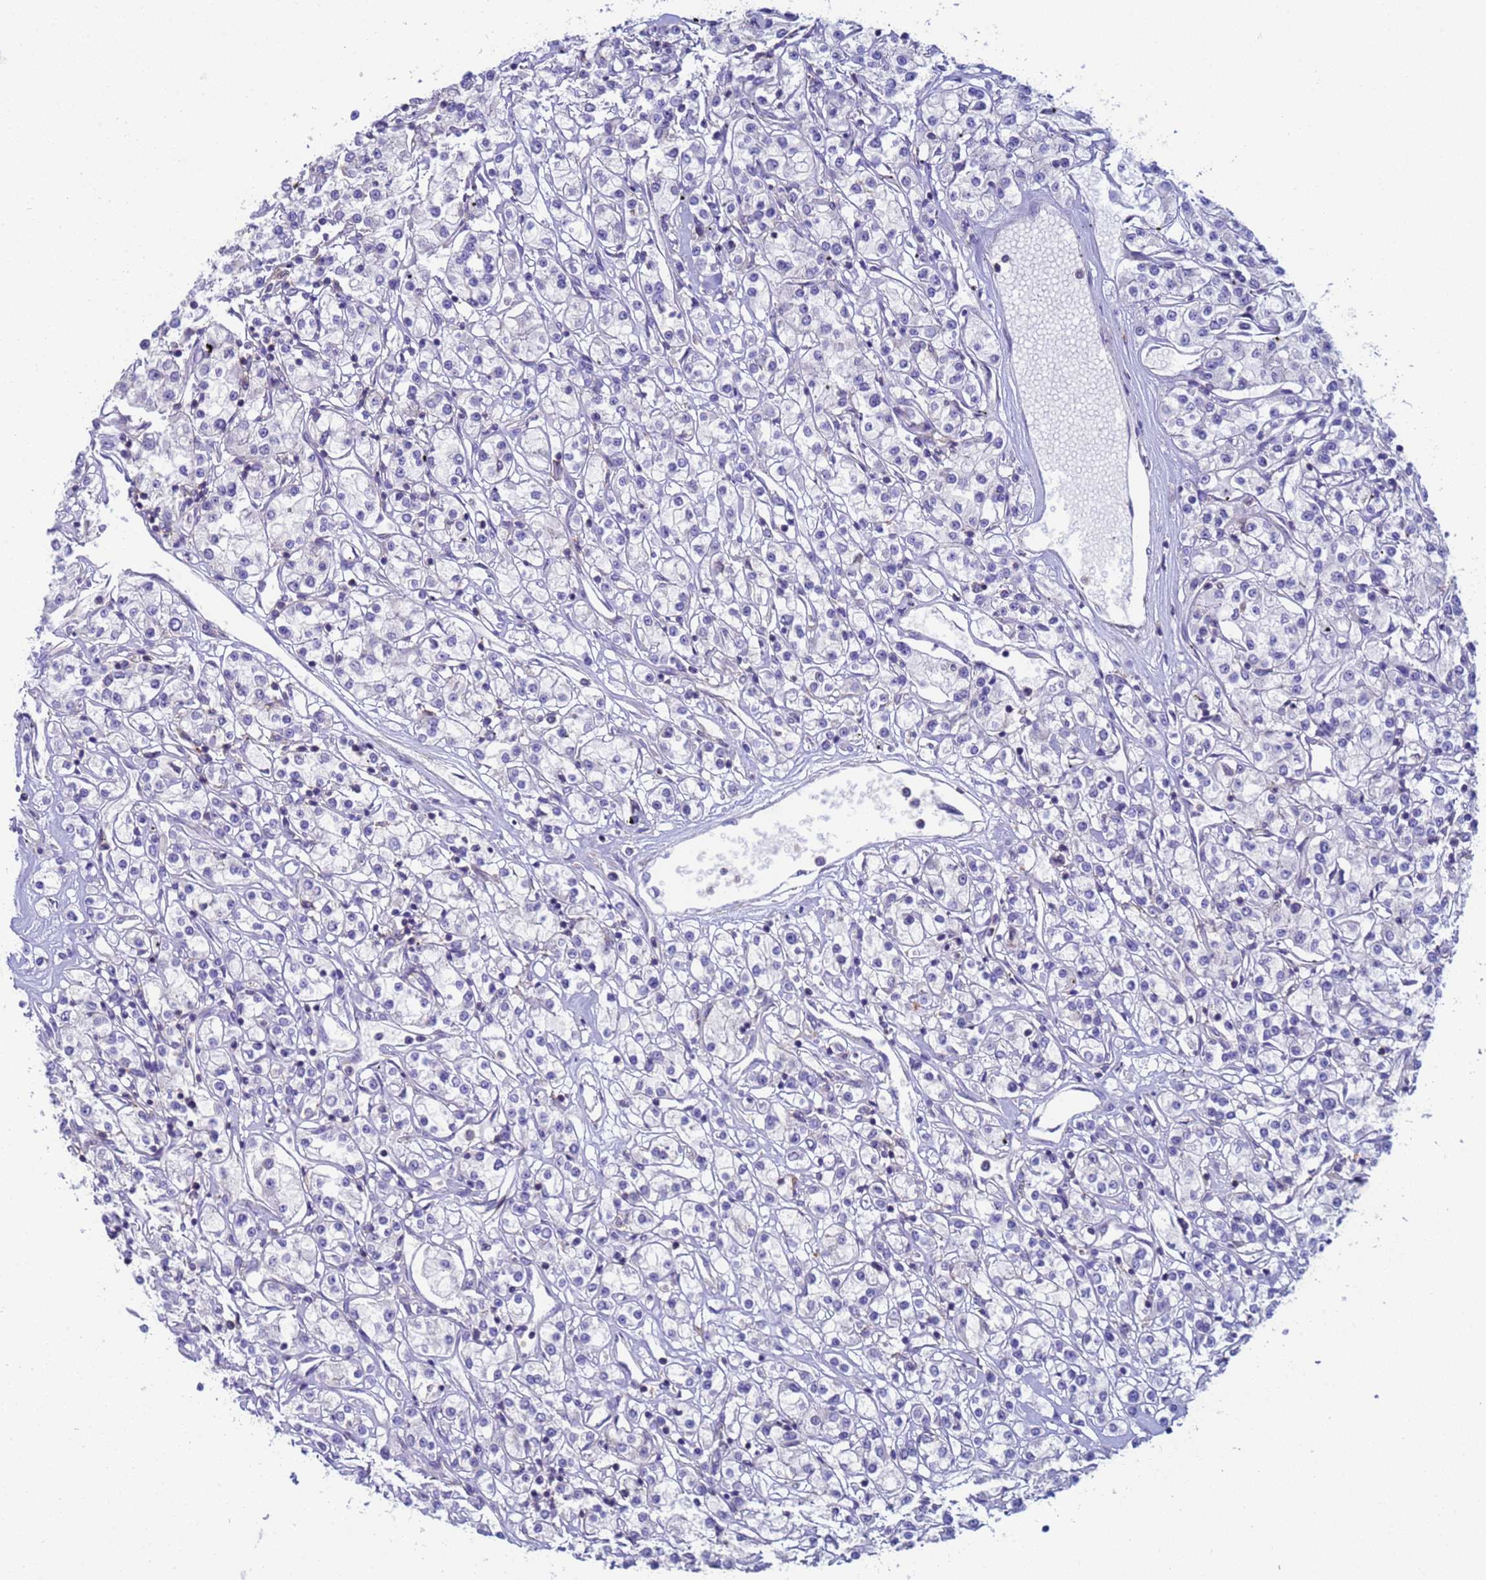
{"staining": {"intensity": "negative", "quantity": "none", "location": "none"}, "tissue": "renal cancer", "cell_type": "Tumor cells", "image_type": "cancer", "snomed": [{"axis": "morphology", "description": "Adenocarcinoma, NOS"}, {"axis": "topography", "description": "Kidney"}], "caption": "IHC micrograph of neoplastic tissue: renal adenocarcinoma stained with DAB (3,3'-diaminobenzidine) displays no significant protein positivity in tumor cells. Brightfield microscopy of IHC stained with DAB (brown) and hematoxylin (blue), captured at high magnification.", "gene": "KLHL13", "patient": {"sex": "female", "age": 59}}